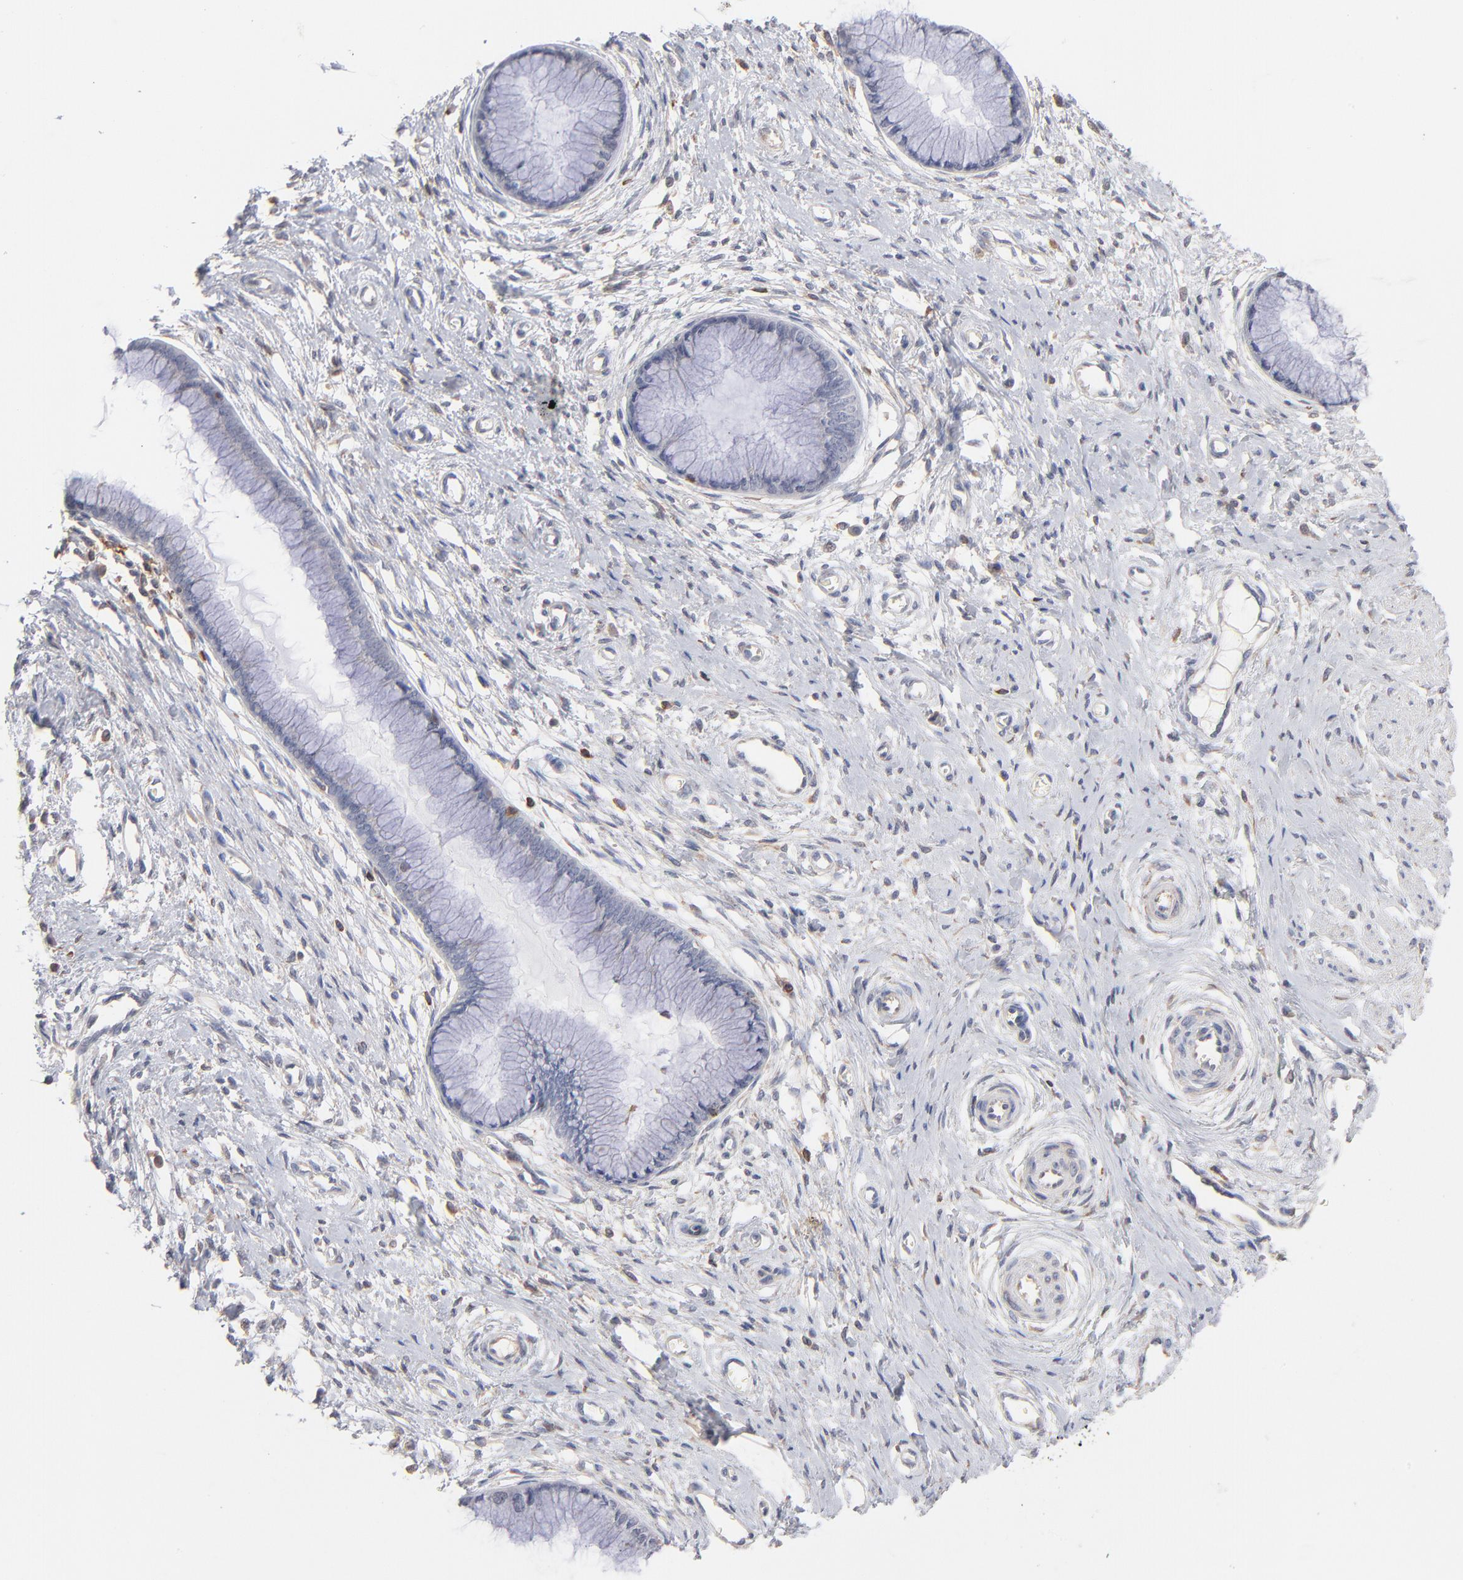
{"staining": {"intensity": "negative", "quantity": "none", "location": "none"}, "tissue": "cervix", "cell_type": "Glandular cells", "image_type": "normal", "snomed": [{"axis": "morphology", "description": "Normal tissue, NOS"}, {"axis": "topography", "description": "Cervix"}], "caption": "A high-resolution image shows IHC staining of unremarkable cervix, which shows no significant expression in glandular cells. (DAB (3,3'-diaminobenzidine) immunohistochemistry with hematoxylin counter stain).", "gene": "WIPF1", "patient": {"sex": "female", "age": 55}}